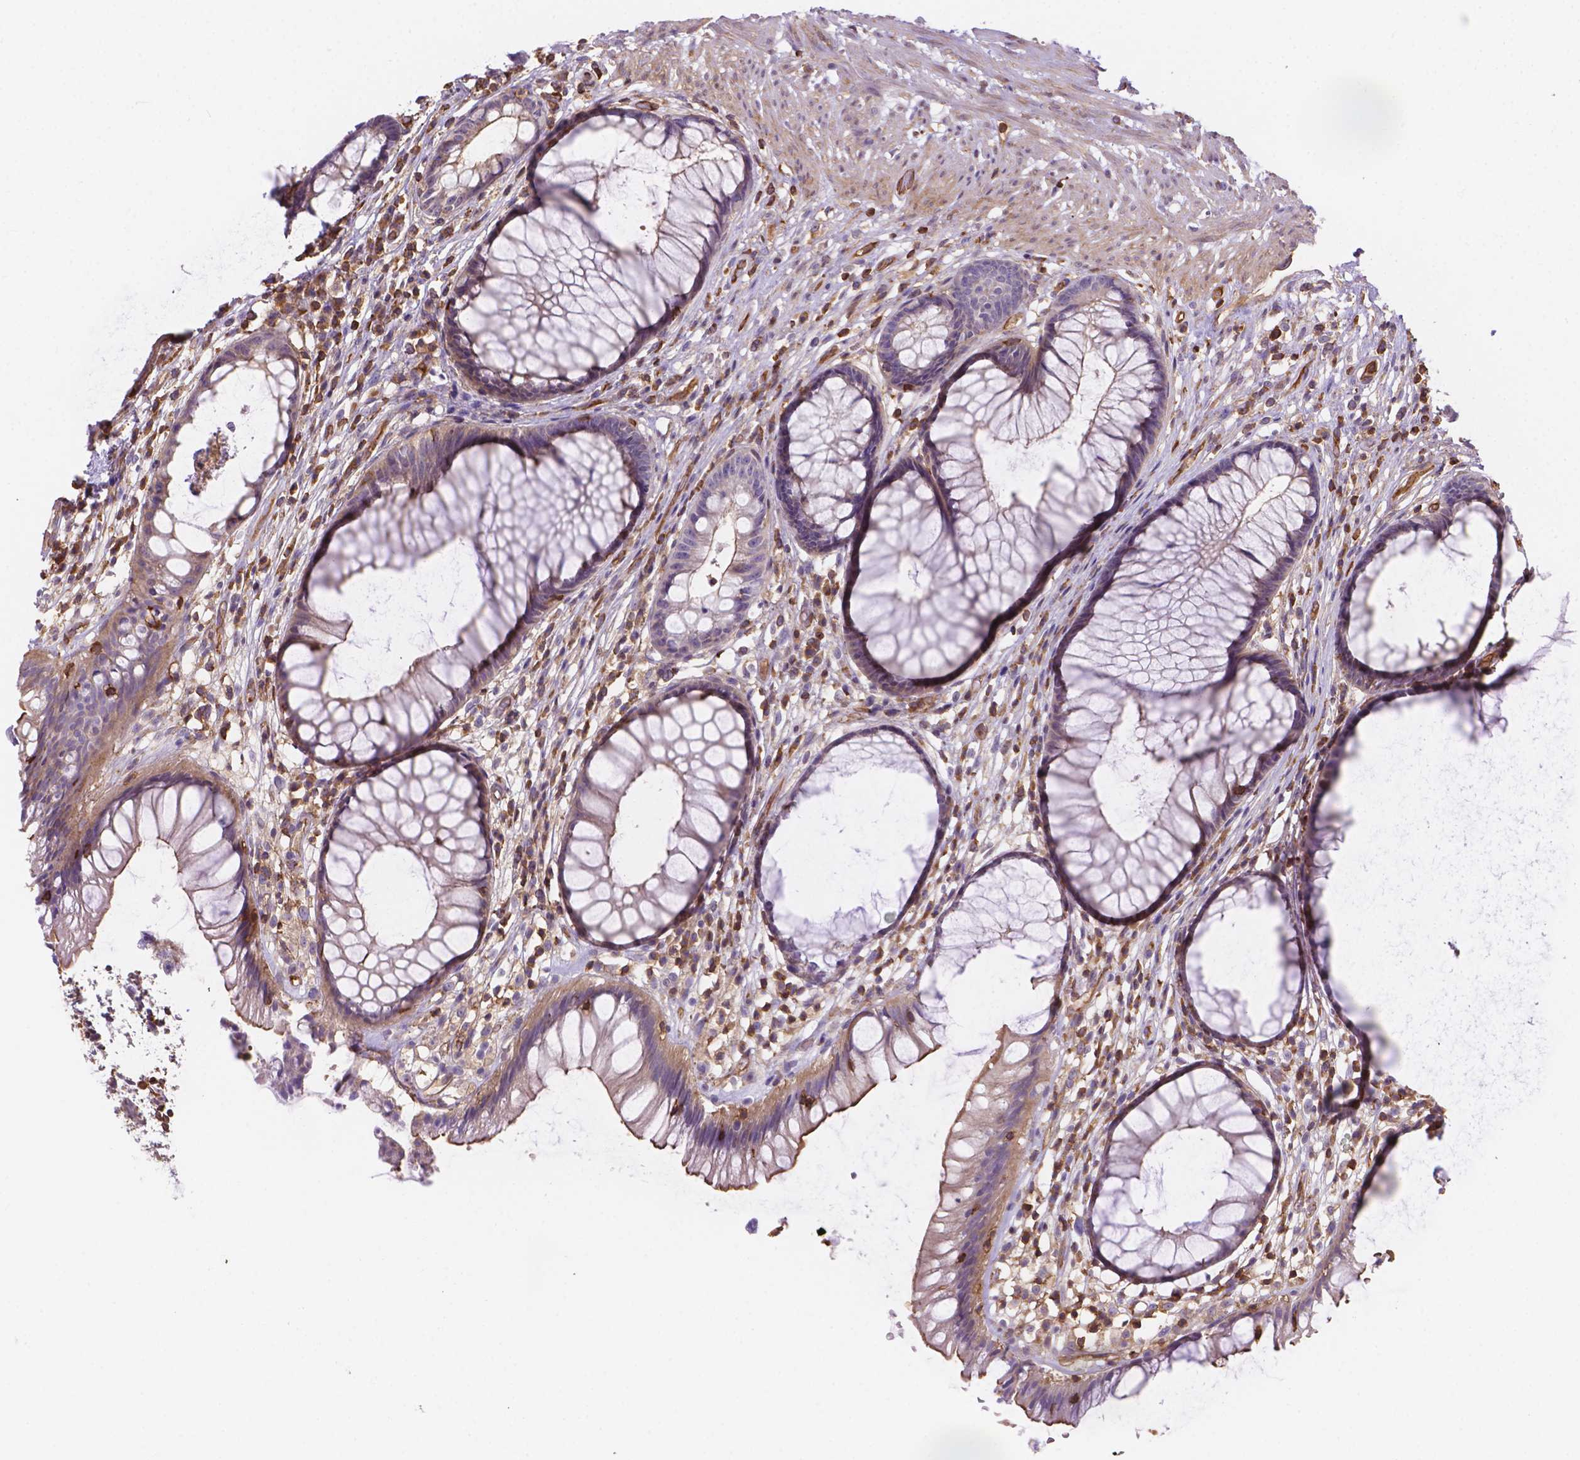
{"staining": {"intensity": "weak", "quantity": "<25%", "location": "cytoplasmic/membranous"}, "tissue": "rectum", "cell_type": "Glandular cells", "image_type": "normal", "snomed": [{"axis": "morphology", "description": "Normal tissue, NOS"}, {"axis": "topography", "description": "Smooth muscle"}, {"axis": "topography", "description": "Rectum"}], "caption": "Immunohistochemistry (IHC) photomicrograph of normal rectum: human rectum stained with DAB shows no significant protein expression in glandular cells. (DAB (3,3'-diaminobenzidine) IHC visualized using brightfield microscopy, high magnification).", "gene": "DMWD", "patient": {"sex": "male", "age": 53}}